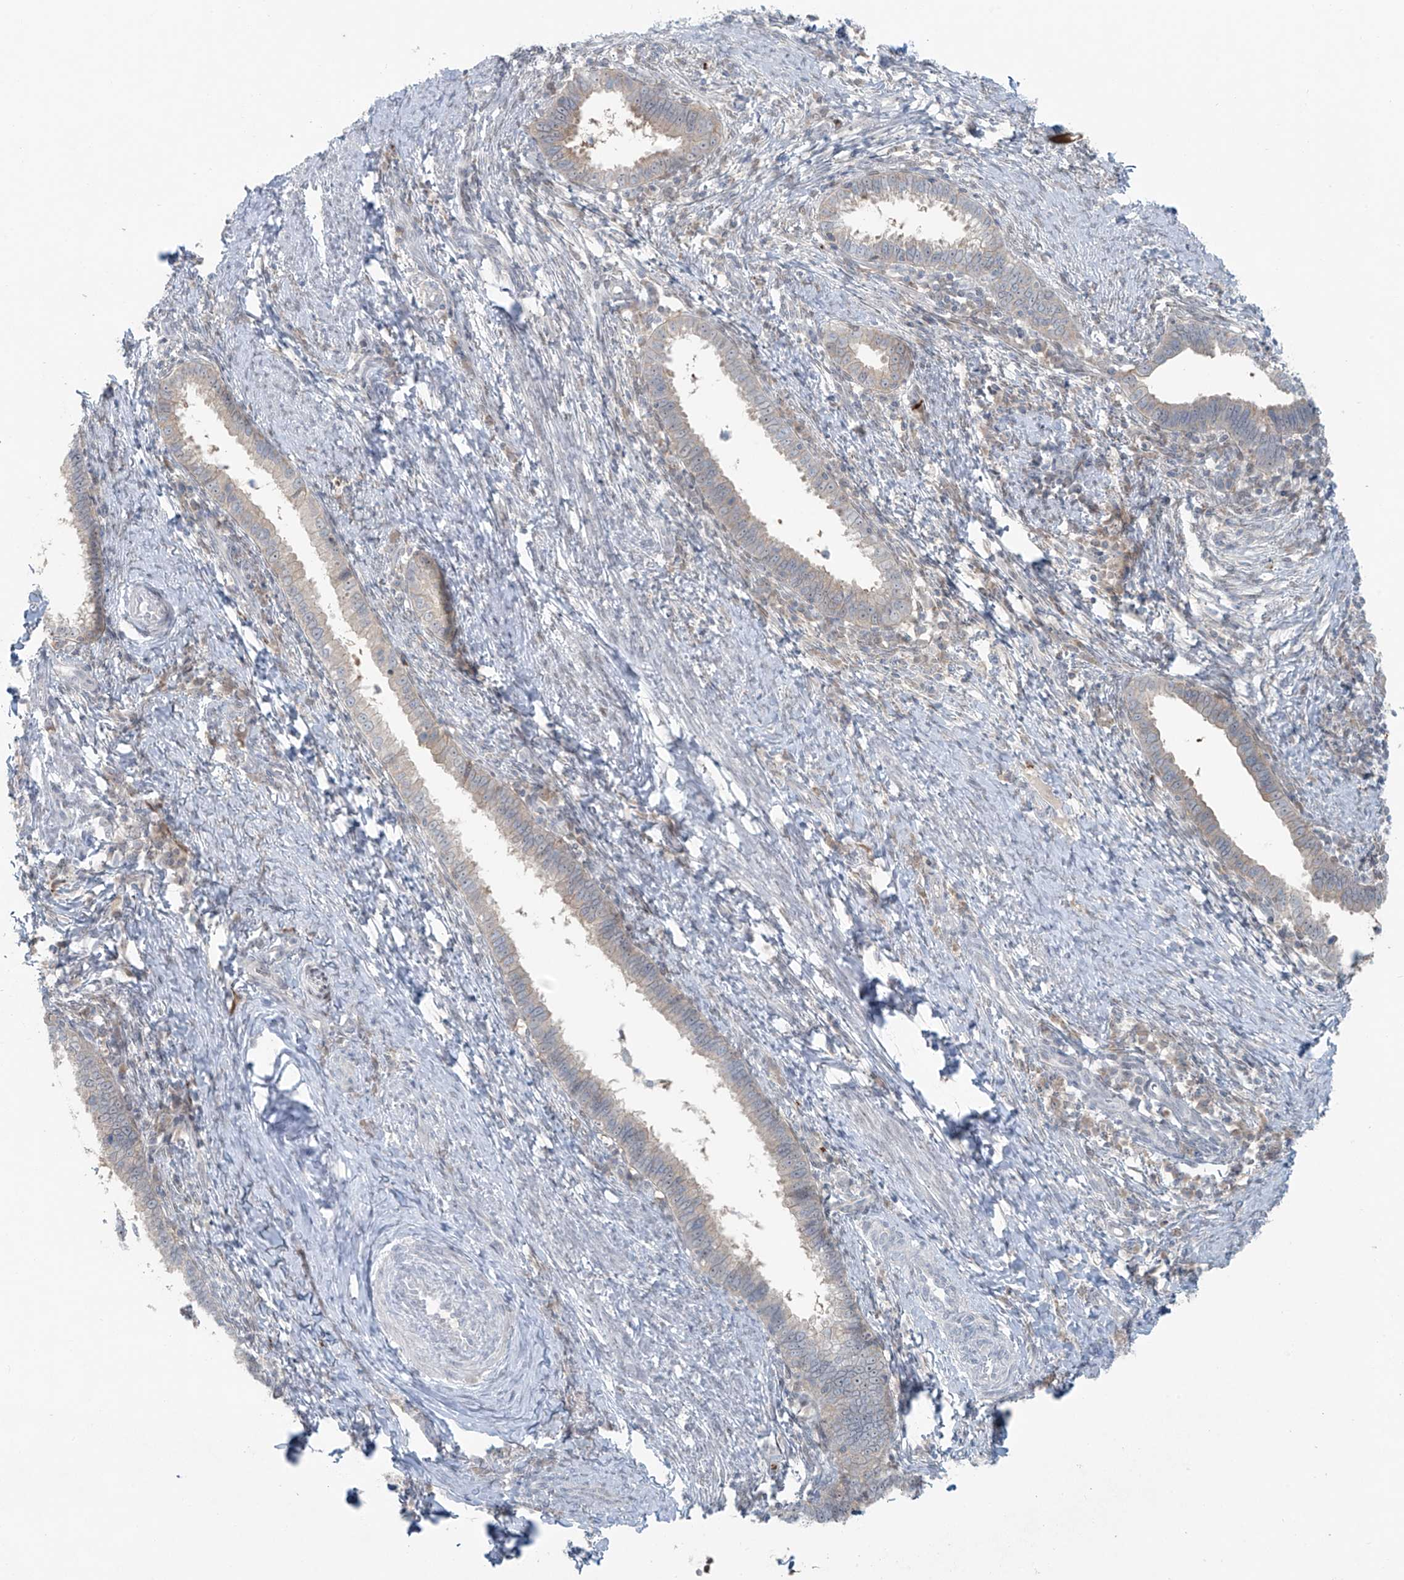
{"staining": {"intensity": "negative", "quantity": "none", "location": "none"}, "tissue": "cervical cancer", "cell_type": "Tumor cells", "image_type": "cancer", "snomed": [{"axis": "morphology", "description": "Adenocarcinoma, NOS"}, {"axis": "topography", "description": "Cervix"}], "caption": "High power microscopy histopathology image of an IHC micrograph of adenocarcinoma (cervical), revealing no significant positivity in tumor cells.", "gene": "PPAT", "patient": {"sex": "female", "age": 36}}